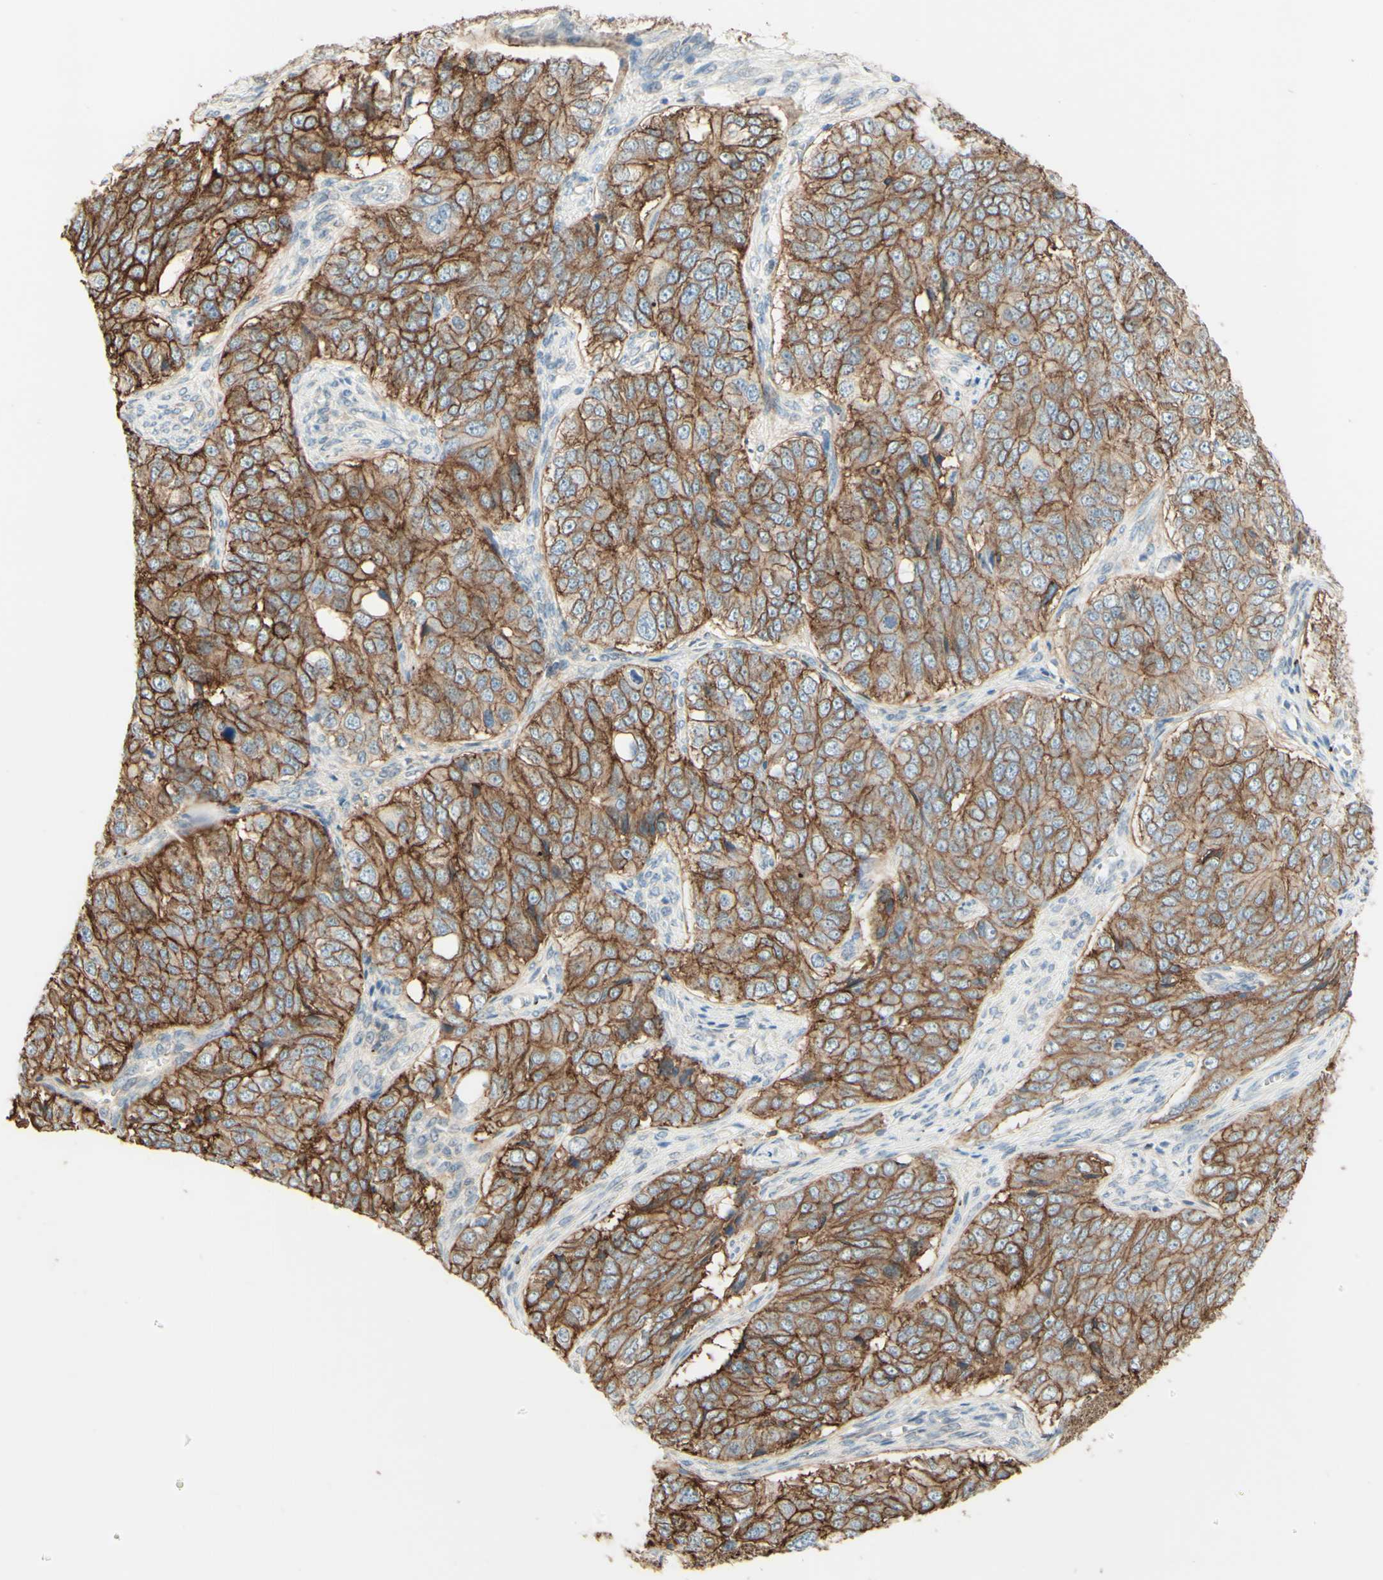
{"staining": {"intensity": "moderate", "quantity": ">75%", "location": "cytoplasmic/membranous"}, "tissue": "ovarian cancer", "cell_type": "Tumor cells", "image_type": "cancer", "snomed": [{"axis": "morphology", "description": "Carcinoma, endometroid"}, {"axis": "topography", "description": "Ovary"}], "caption": "Protein staining of ovarian endometroid carcinoma tissue reveals moderate cytoplasmic/membranous expression in approximately >75% of tumor cells.", "gene": "RNF149", "patient": {"sex": "female", "age": 51}}